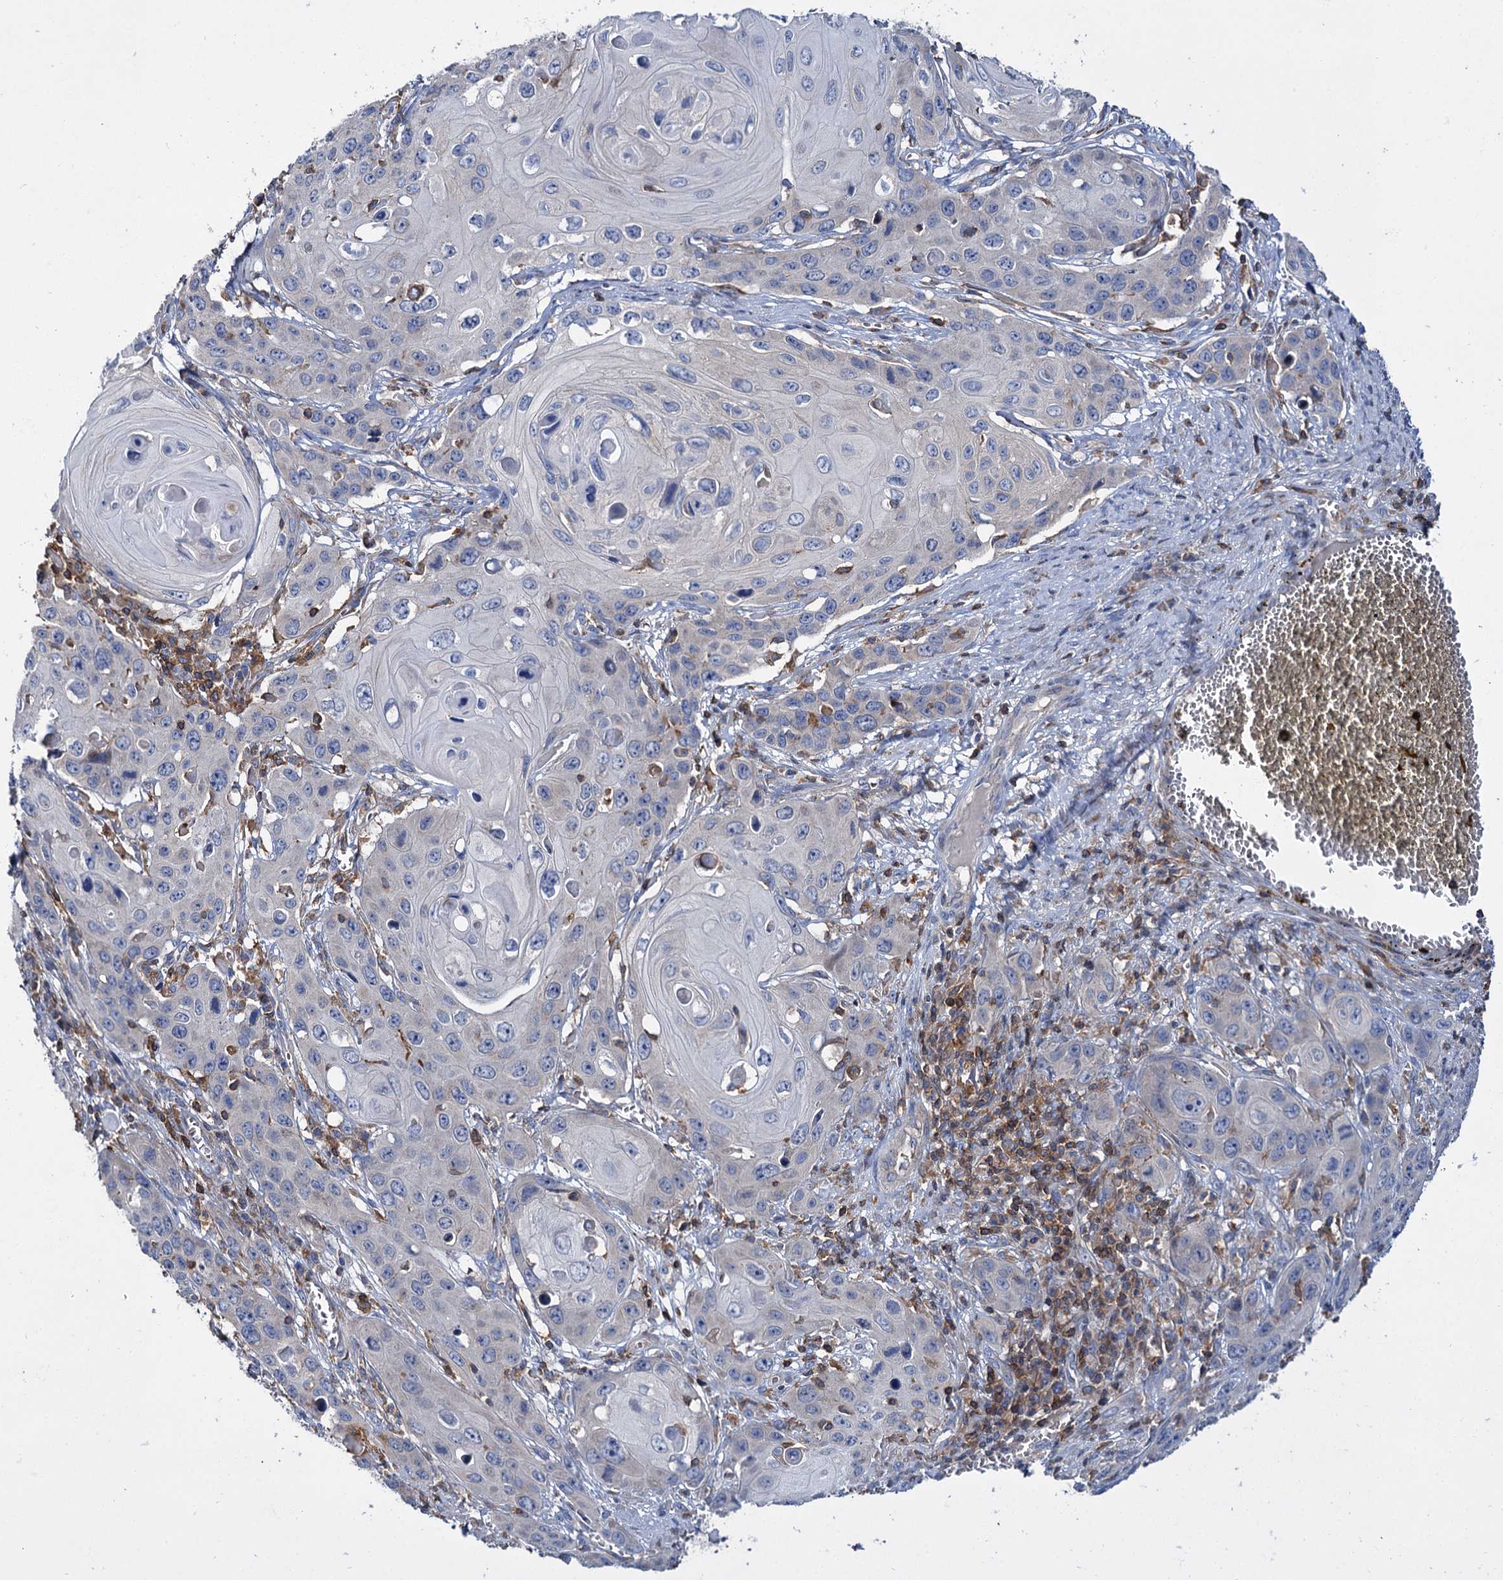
{"staining": {"intensity": "negative", "quantity": "none", "location": "none"}, "tissue": "skin cancer", "cell_type": "Tumor cells", "image_type": "cancer", "snomed": [{"axis": "morphology", "description": "Squamous cell carcinoma, NOS"}, {"axis": "topography", "description": "Skin"}], "caption": "IHC of skin cancer exhibits no positivity in tumor cells.", "gene": "UBASH3B", "patient": {"sex": "male", "age": 55}}